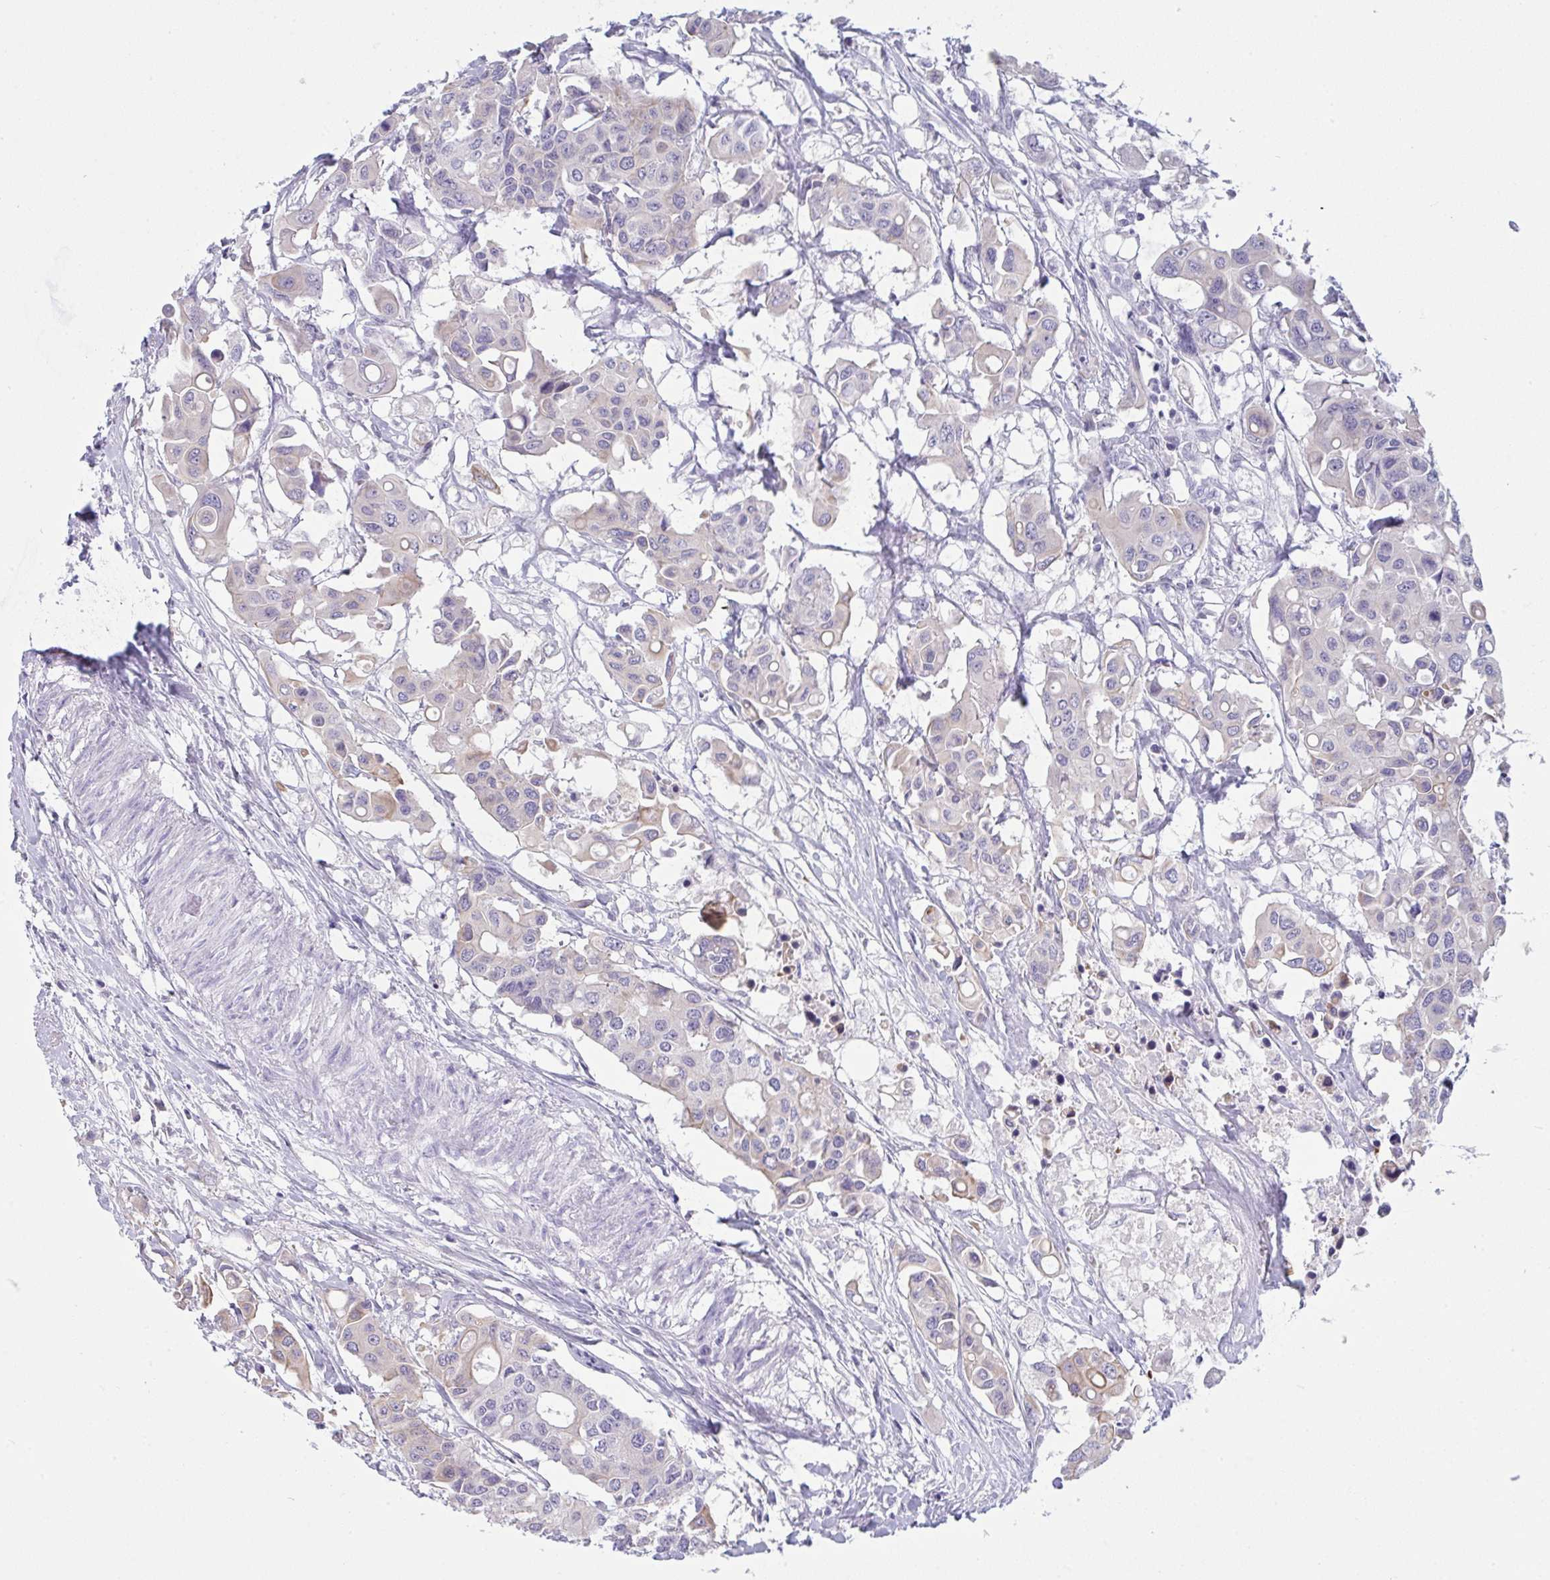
{"staining": {"intensity": "negative", "quantity": "none", "location": "none"}, "tissue": "colorectal cancer", "cell_type": "Tumor cells", "image_type": "cancer", "snomed": [{"axis": "morphology", "description": "Adenocarcinoma, NOS"}, {"axis": "topography", "description": "Colon"}], "caption": "DAB immunohistochemical staining of colorectal cancer displays no significant staining in tumor cells.", "gene": "TENT5D", "patient": {"sex": "male", "age": 77}}